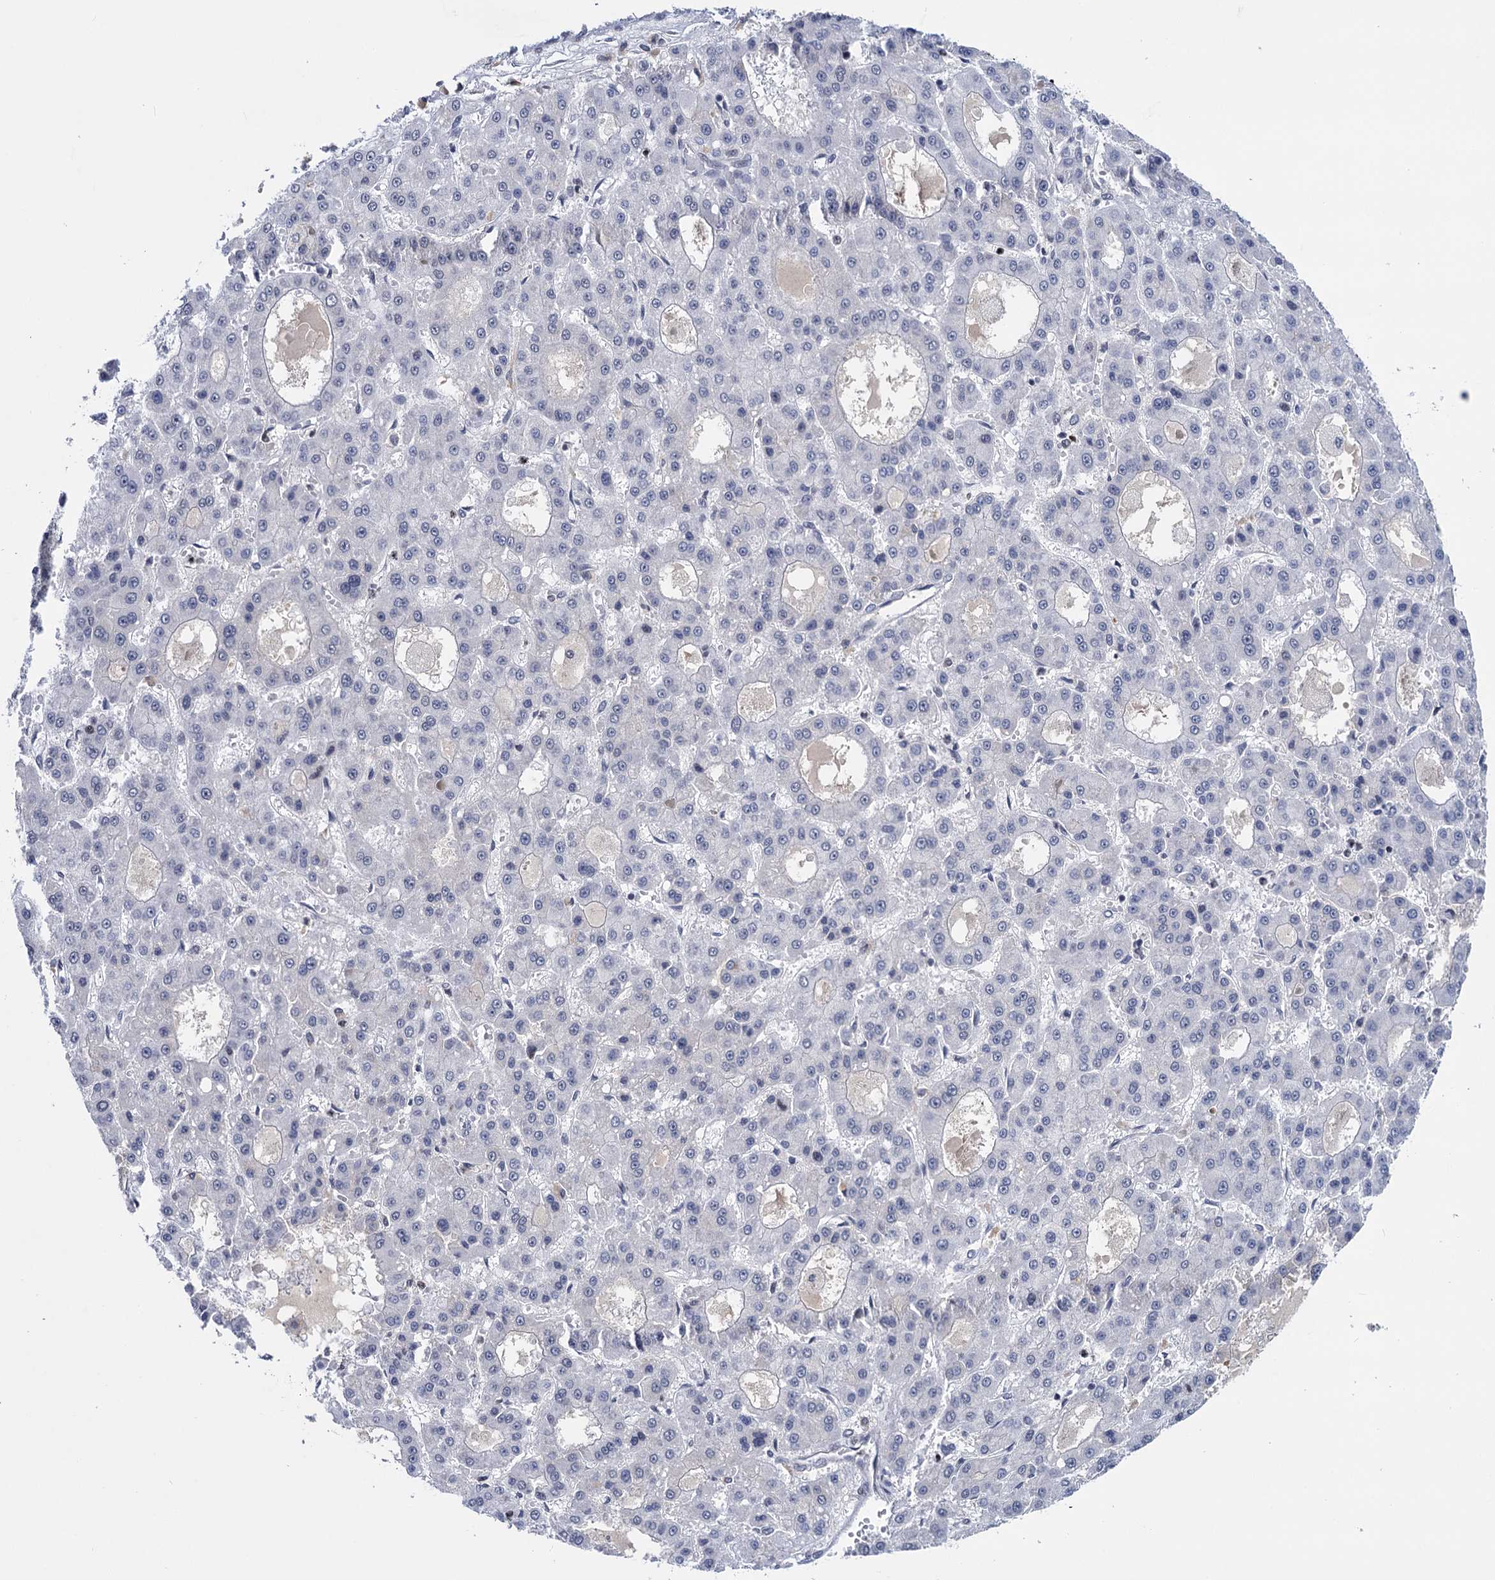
{"staining": {"intensity": "negative", "quantity": "none", "location": "none"}, "tissue": "liver cancer", "cell_type": "Tumor cells", "image_type": "cancer", "snomed": [{"axis": "morphology", "description": "Carcinoma, Hepatocellular, NOS"}, {"axis": "topography", "description": "Liver"}], "caption": "Liver cancer (hepatocellular carcinoma) was stained to show a protein in brown. There is no significant positivity in tumor cells. The staining is performed using DAB brown chromogen with nuclei counter-stained in using hematoxylin.", "gene": "ZCCHC10", "patient": {"sex": "male", "age": 70}}